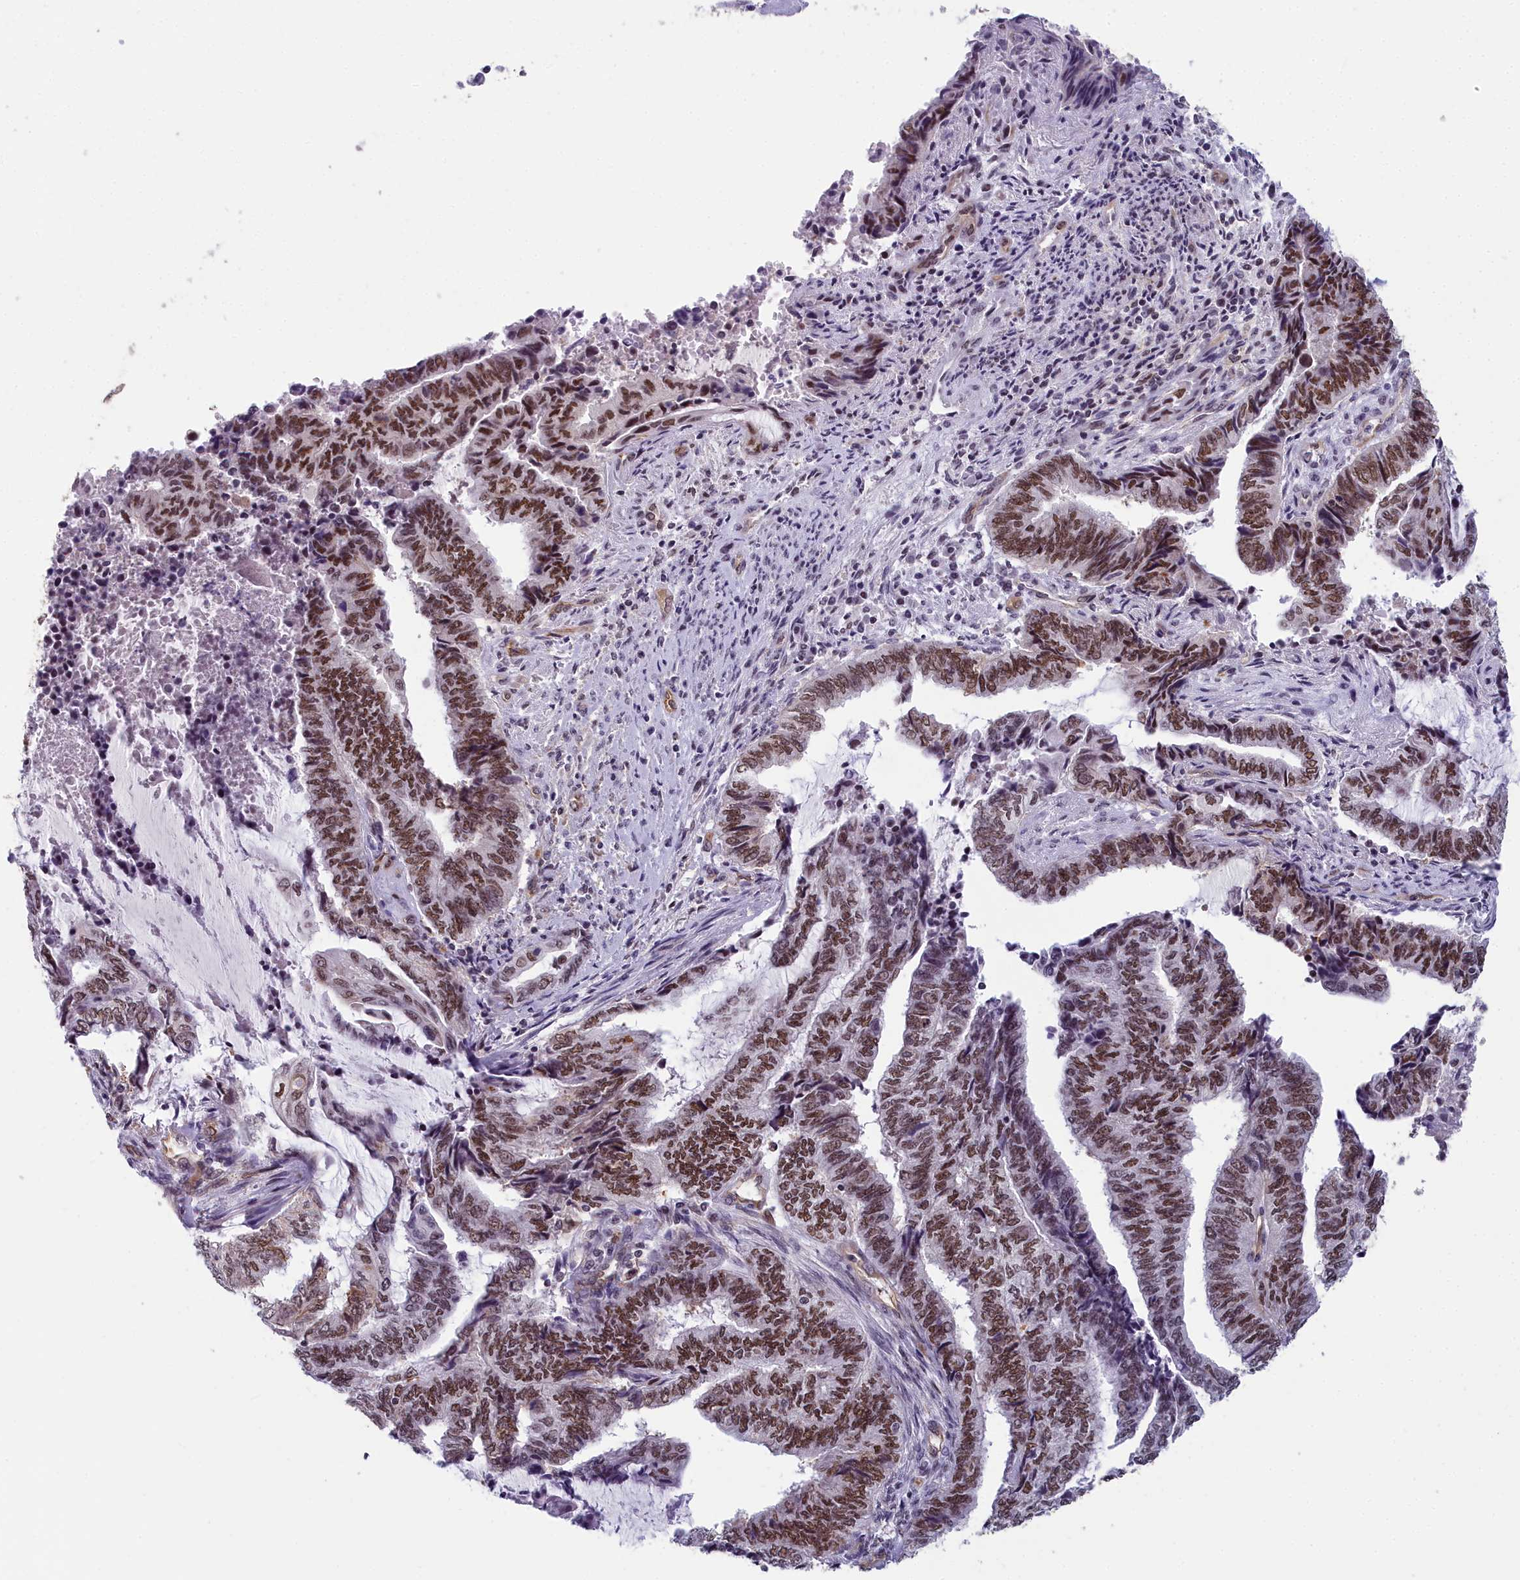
{"staining": {"intensity": "strong", "quantity": ">75%", "location": "cytoplasmic/membranous,nuclear"}, "tissue": "endometrial cancer", "cell_type": "Tumor cells", "image_type": "cancer", "snomed": [{"axis": "morphology", "description": "Adenocarcinoma, NOS"}, {"axis": "topography", "description": "Uterus"}, {"axis": "topography", "description": "Endometrium"}], "caption": "Immunohistochemical staining of adenocarcinoma (endometrial) demonstrates high levels of strong cytoplasmic/membranous and nuclear expression in approximately >75% of tumor cells.", "gene": "CCDC97", "patient": {"sex": "female", "age": 70}}